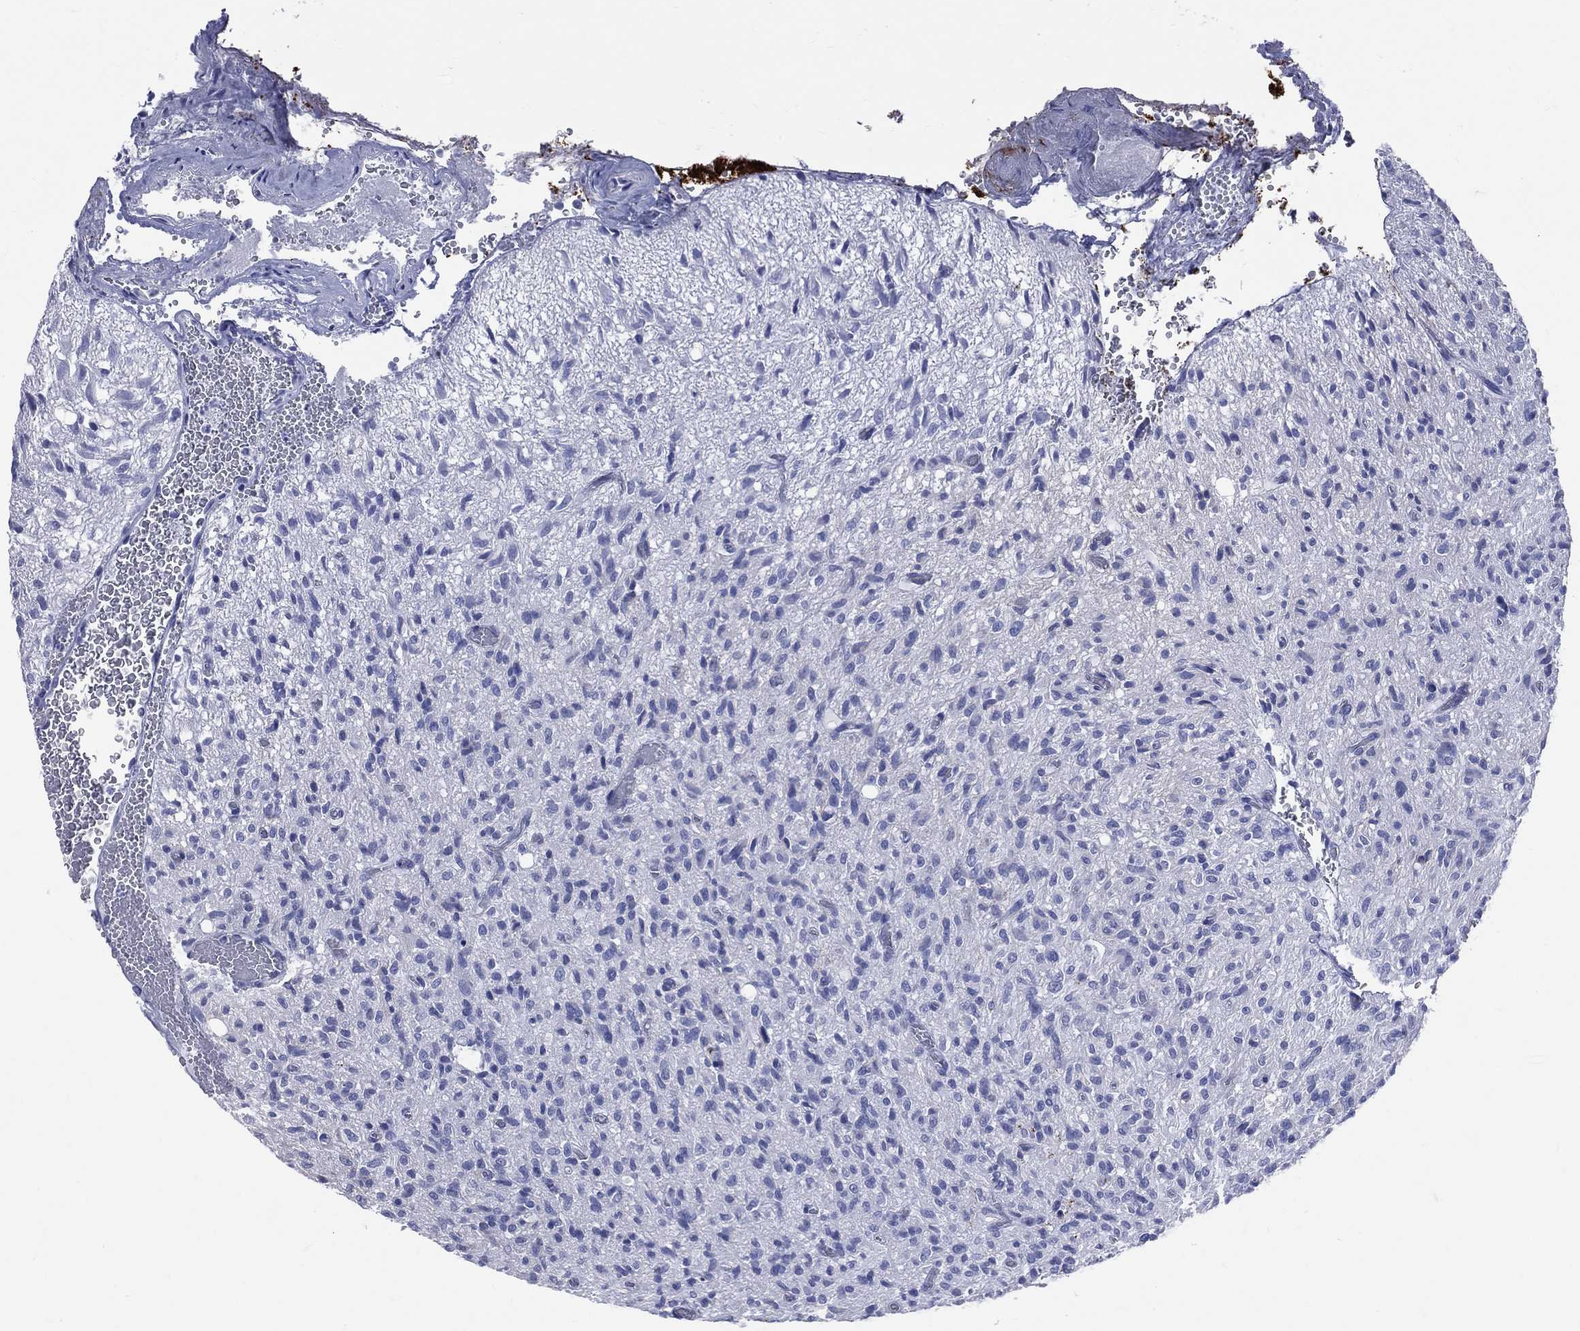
{"staining": {"intensity": "negative", "quantity": "none", "location": "none"}, "tissue": "glioma", "cell_type": "Tumor cells", "image_type": "cancer", "snomed": [{"axis": "morphology", "description": "Glioma, malignant, High grade"}, {"axis": "topography", "description": "Brain"}], "caption": "This is an immunohistochemistry micrograph of human glioma. There is no expression in tumor cells.", "gene": "SYP", "patient": {"sex": "male", "age": 64}}